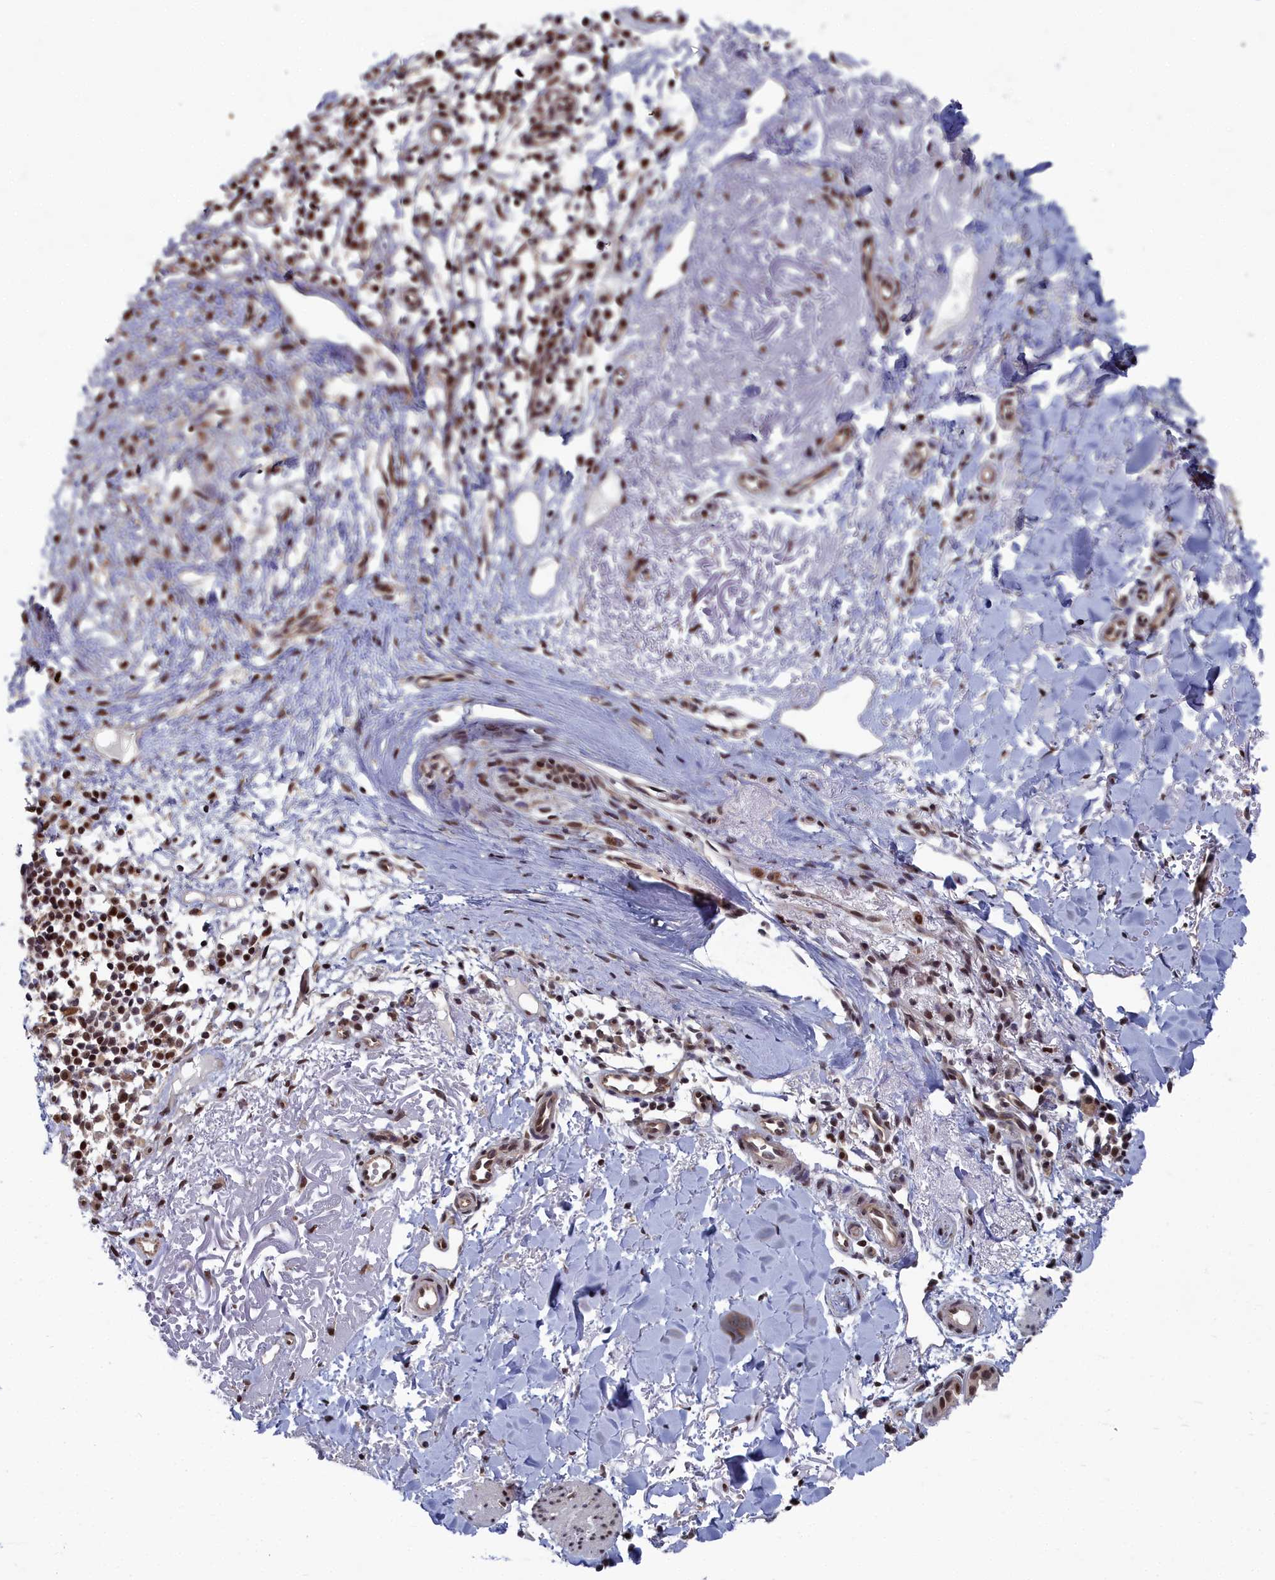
{"staining": {"intensity": "negative", "quantity": "none", "location": "none"}, "tissue": "skin cancer", "cell_type": "Tumor cells", "image_type": "cancer", "snomed": [{"axis": "morphology", "description": "Basal cell carcinoma"}, {"axis": "topography", "description": "Skin"}], "caption": "Protein analysis of skin basal cell carcinoma exhibits no significant positivity in tumor cells.", "gene": "RPS27A", "patient": {"sex": "male", "age": 84}}